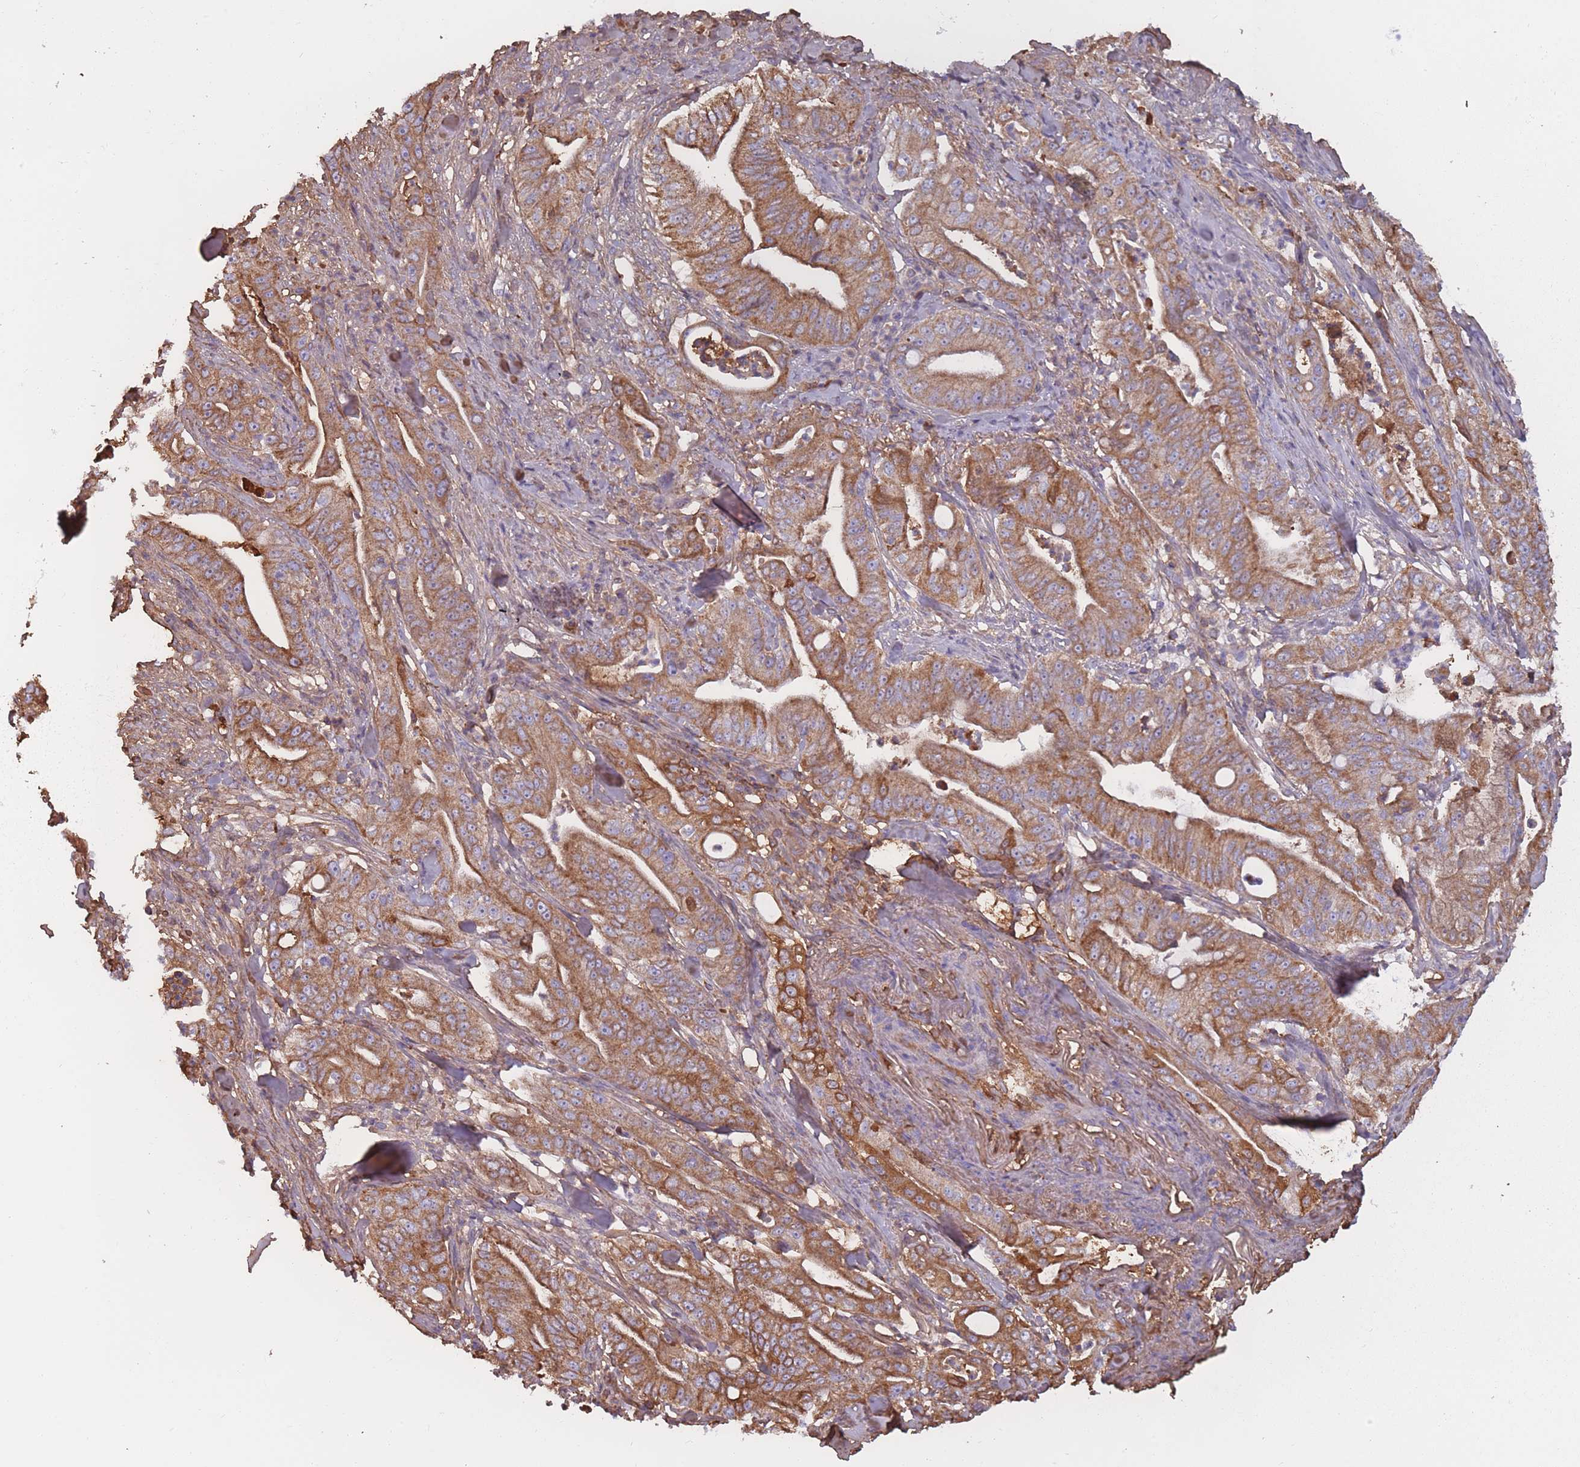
{"staining": {"intensity": "moderate", "quantity": ">75%", "location": "cytoplasmic/membranous"}, "tissue": "pancreatic cancer", "cell_type": "Tumor cells", "image_type": "cancer", "snomed": [{"axis": "morphology", "description": "Adenocarcinoma, NOS"}, {"axis": "topography", "description": "Pancreas"}], "caption": "Human pancreatic cancer (adenocarcinoma) stained with a brown dye displays moderate cytoplasmic/membranous positive staining in approximately >75% of tumor cells.", "gene": "KAT2A", "patient": {"sex": "male", "age": 71}}